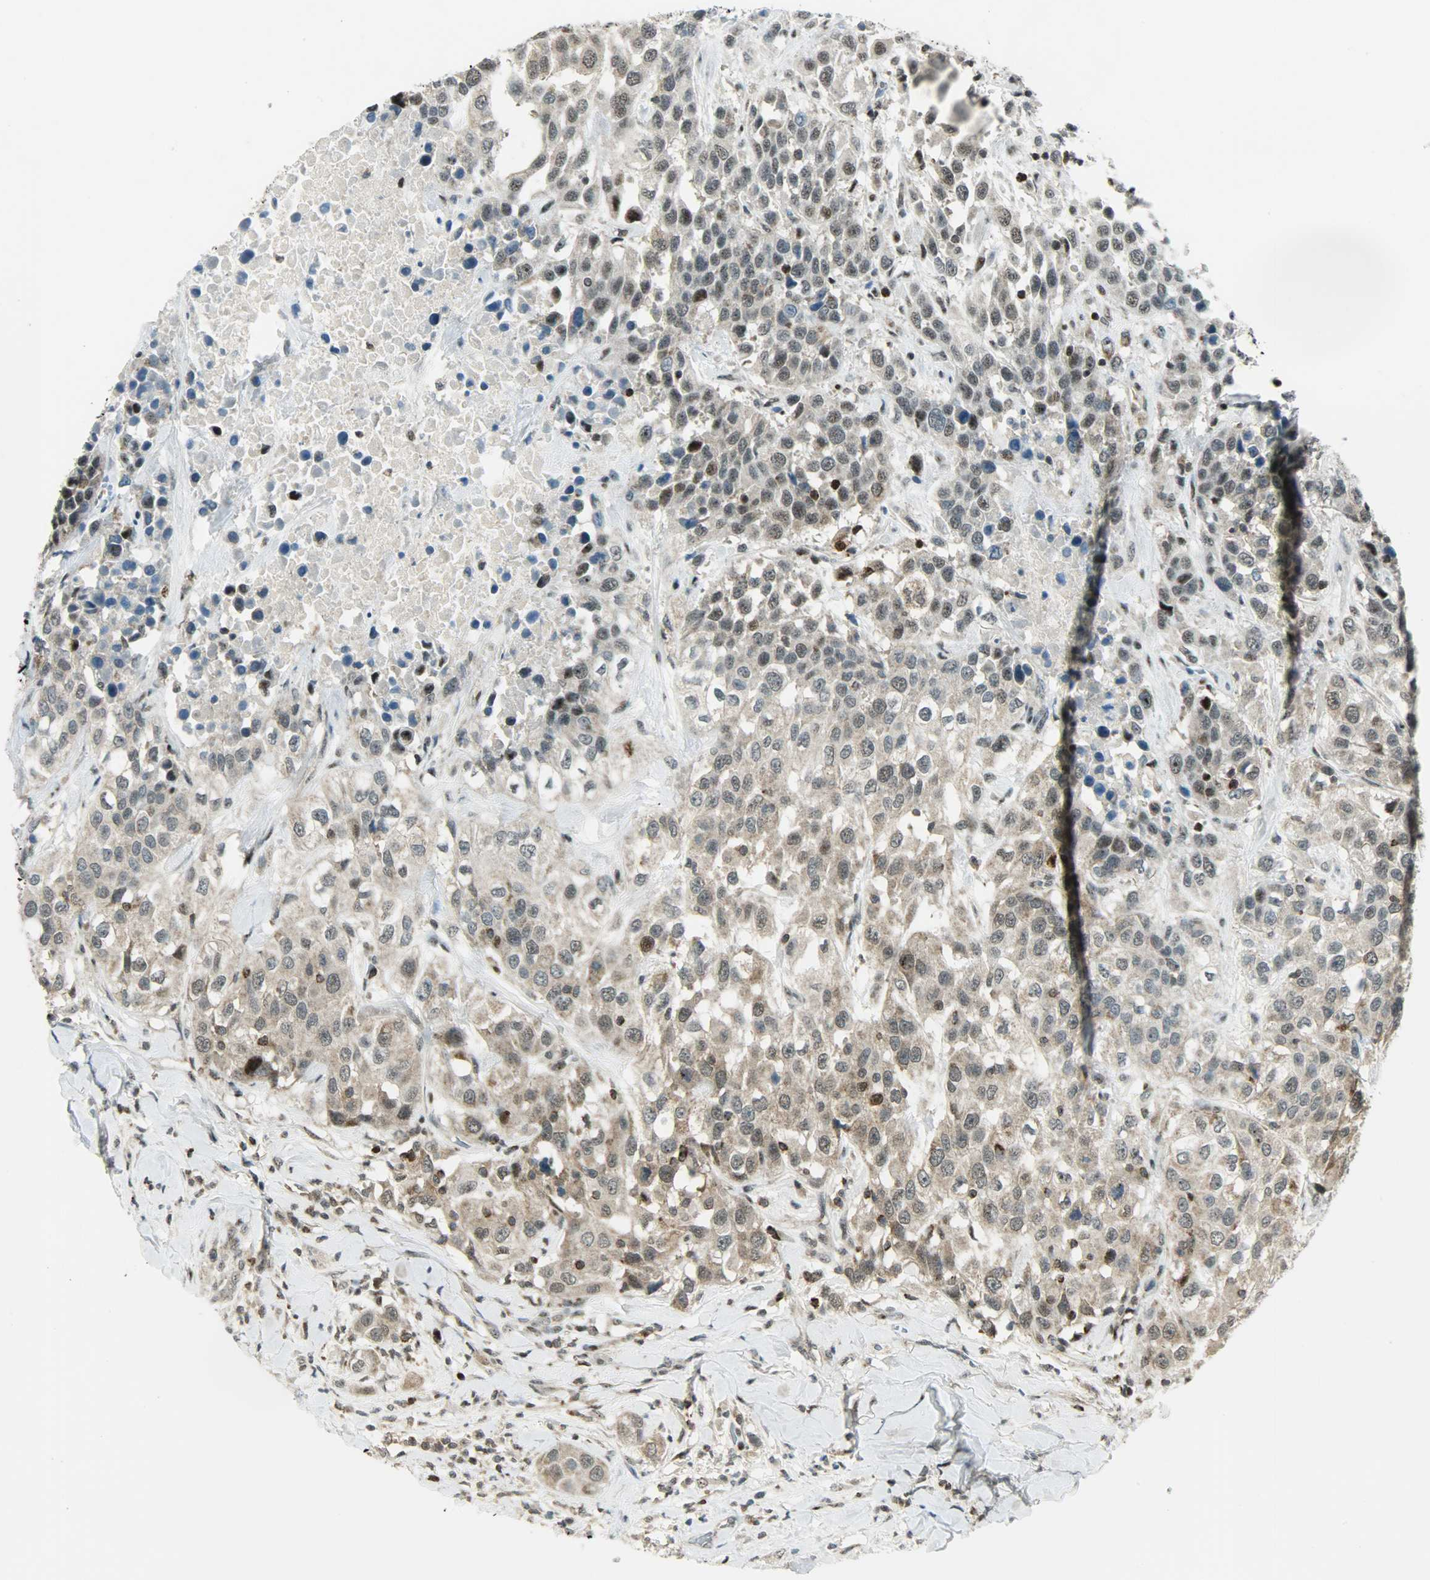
{"staining": {"intensity": "weak", "quantity": "25%-75%", "location": "cytoplasmic/membranous,nuclear"}, "tissue": "urothelial cancer", "cell_type": "Tumor cells", "image_type": "cancer", "snomed": [{"axis": "morphology", "description": "Urothelial carcinoma, High grade"}, {"axis": "topography", "description": "Urinary bladder"}], "caption": "A micrograph of urothelial cancer stained for a protein displays weak cytoplasmic/membranous and nuclear brown staining in tumor cells.", "gene": "IL15", "patient": {"sex": "female", "age": 80}}